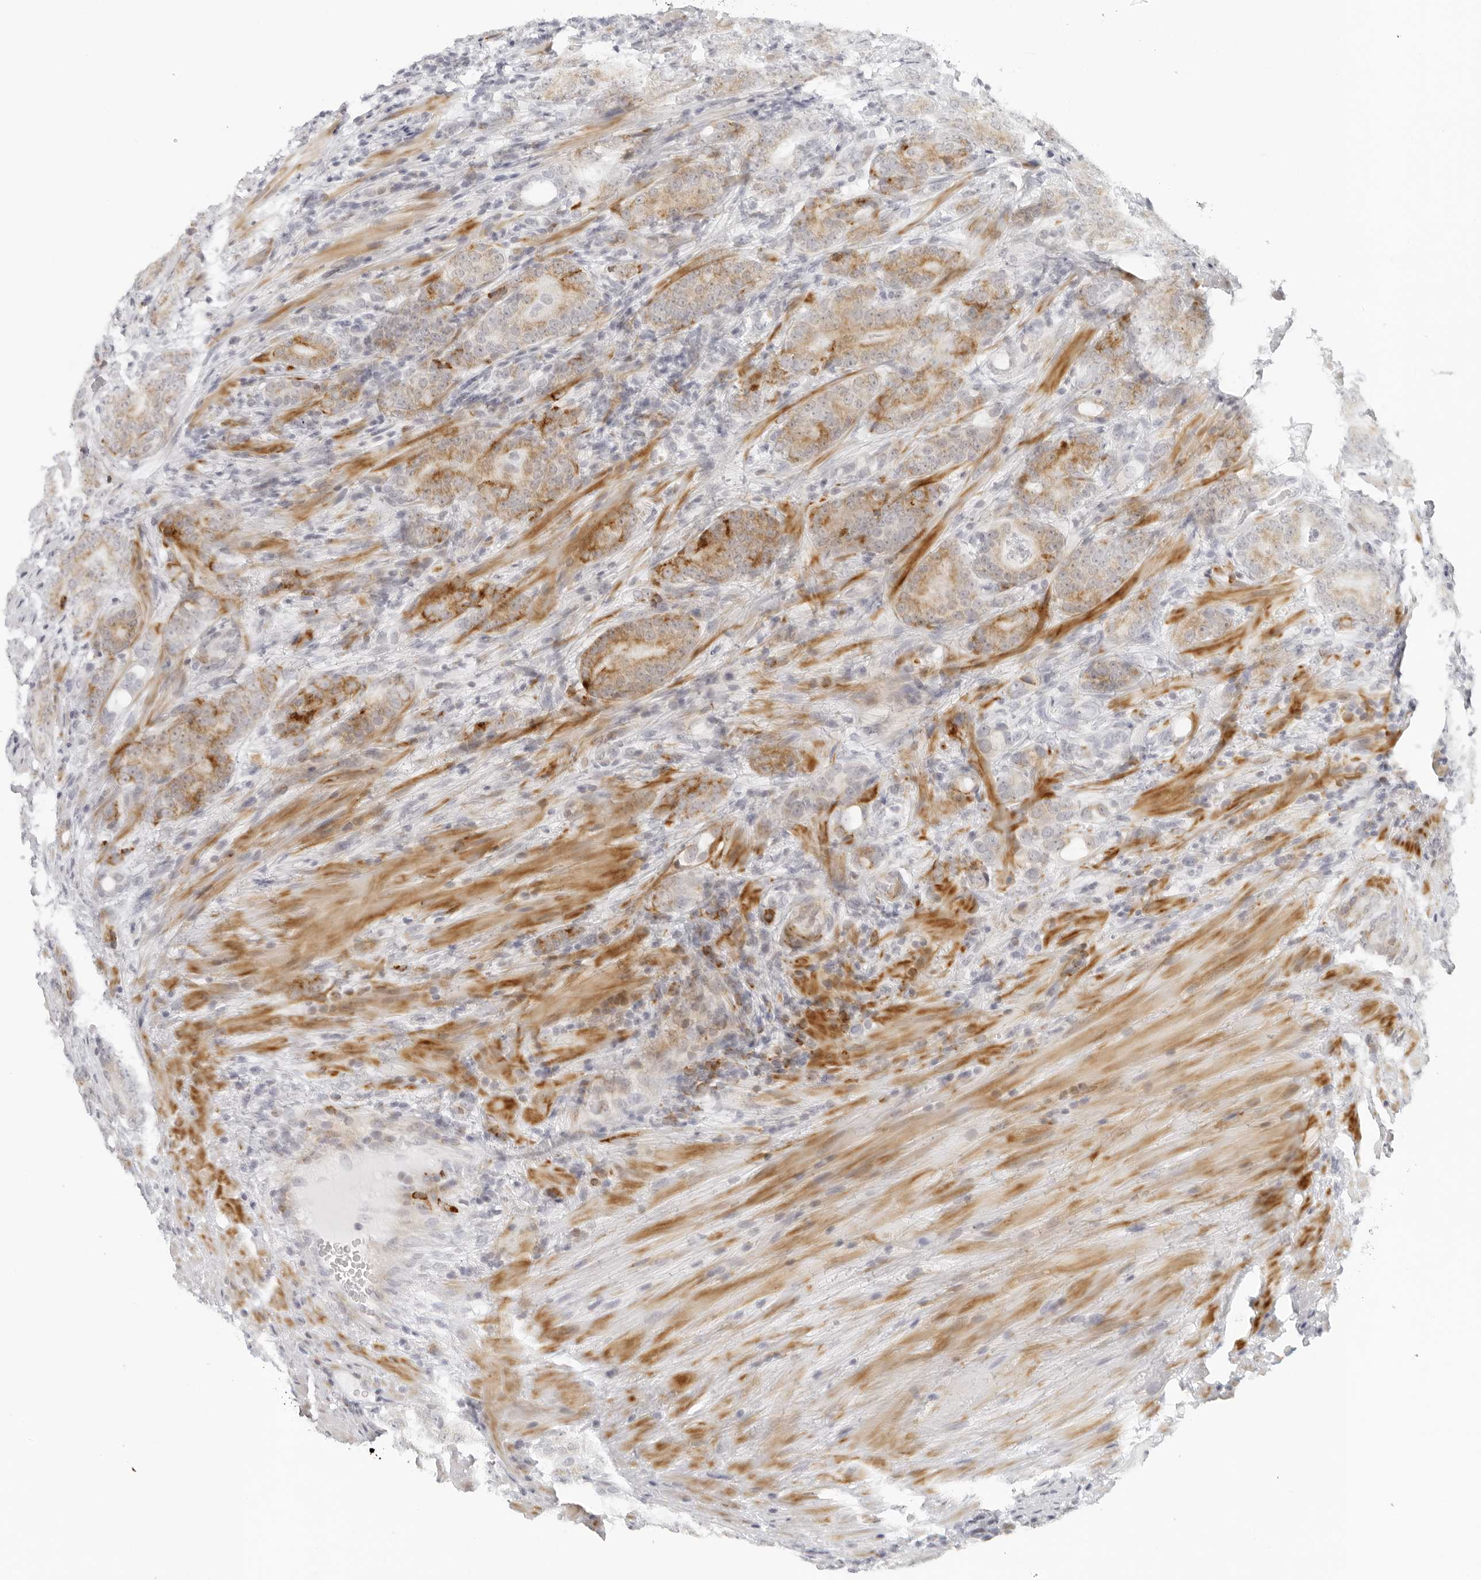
{"staining": {"intensity": "moderate", "quantity": "<25%", "location": "cytoplasmic/membranous"}, "tissue": "prostate cancer", "cell_type": "Tumor cells", "image_type": "cancer", "snomed": [{"axis": "morphology", "description": "Adenocarcinoma, High grade"}, {"axis": "topography", "description": "Prostate"}], "caption": "Immunohistochemistry of human prostate cancer (adenocarcinoma (high-grade)) exhibits low levels of moderate cytoplasmic/membranous expression in approximately <25% of tumor cells. The protein is shown in brown color, while the nuclei are stained blue.", "gene": "RPS6KC1", "patient": {"sex": "male", "age": 57}}